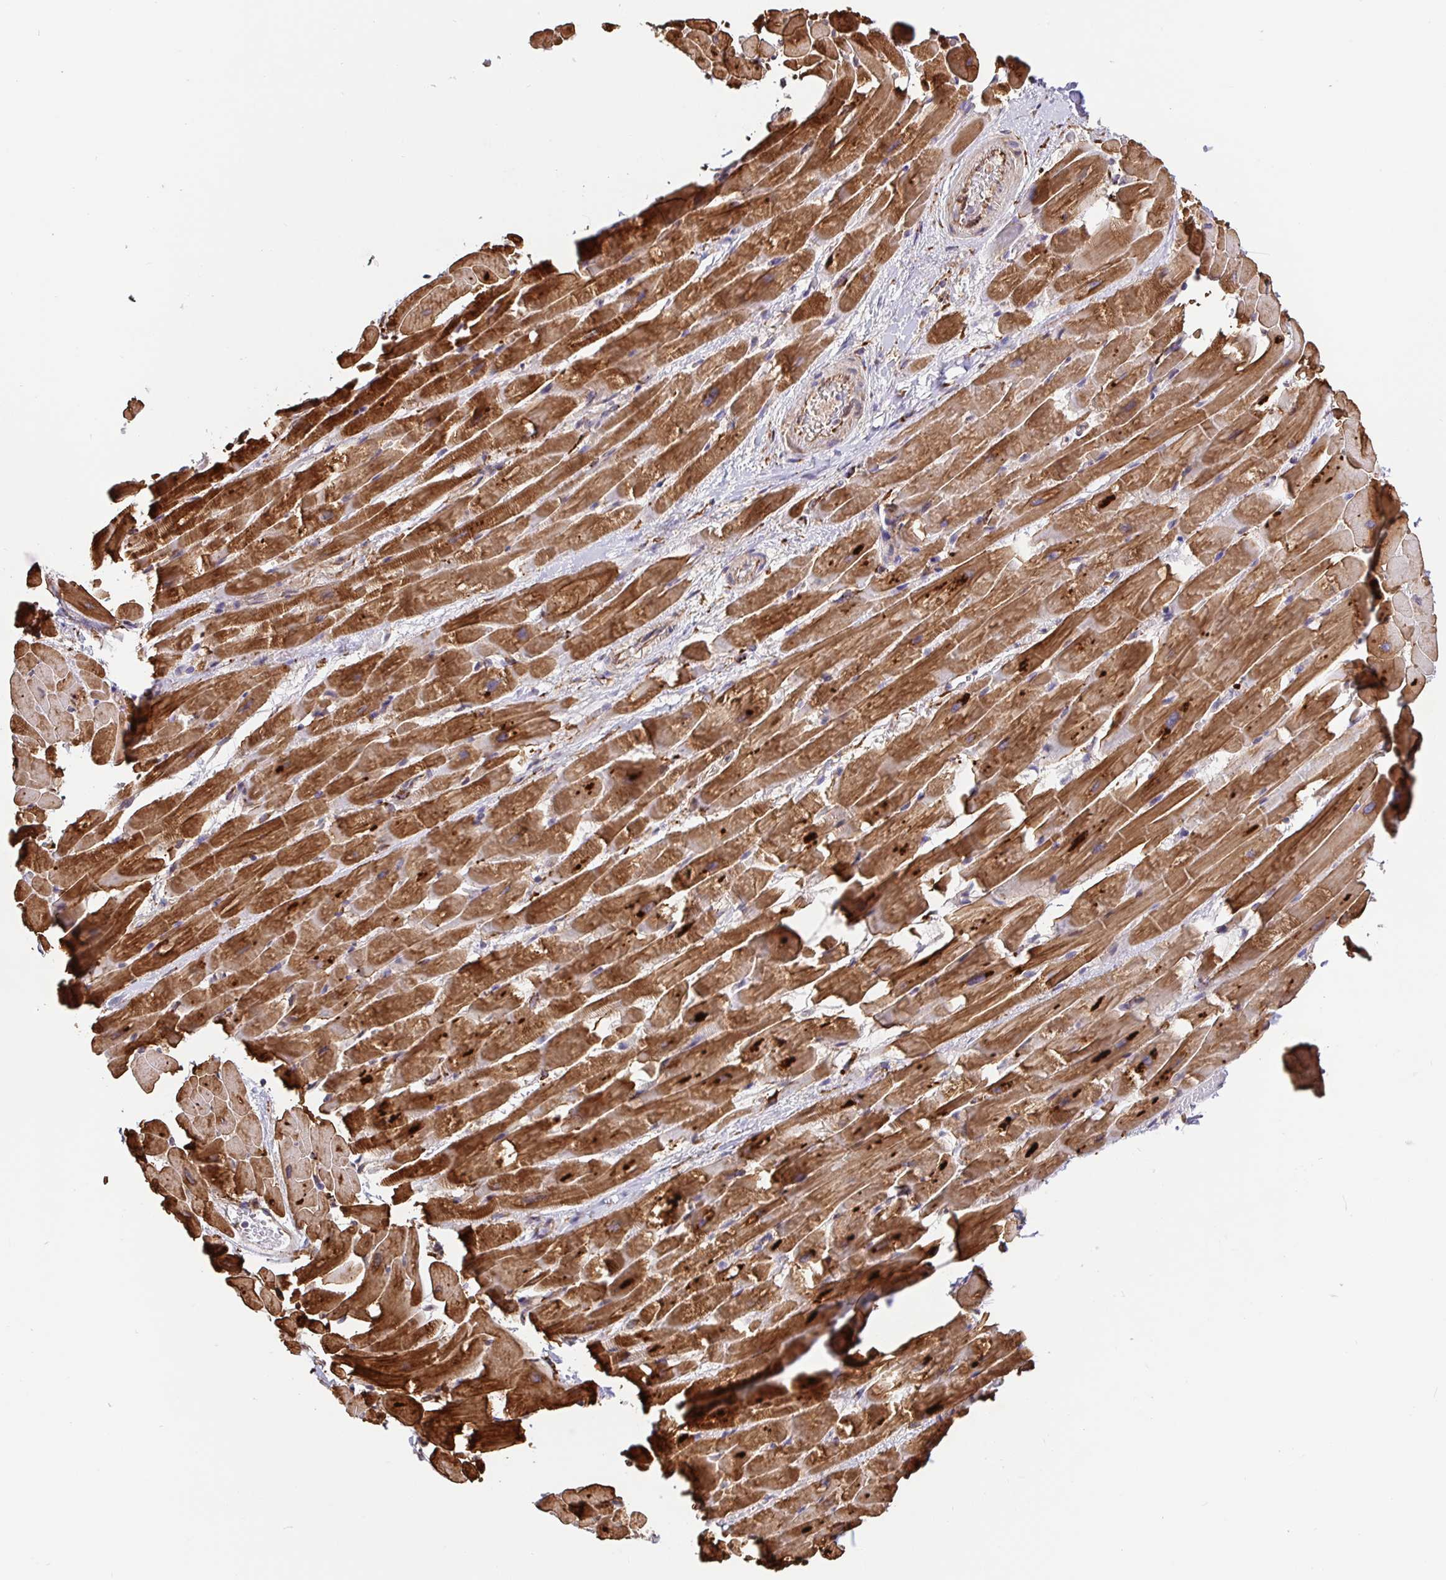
{"staining": {"intensity": "strong", "quantity": ">75%", "location": "cytoplasmic/membranous"}, "tissue": "heart muscle", "cell_type": "Cardiomyocytes", "image_type": "normal", "snomed": [{"axis": "morphology", "description": "Normal tissue, NOS"}, {"axis": "topography", "description": "Heart"}], "caption": "About >75% of cardiomyocytes in unremarkable heart muscle exhibit strong cytoplasmic/membranous protein positivity as visualized by brown immunohistochemical staining.", "gene": "MAOA", "patient": {"sex": "male", "age": 37}}